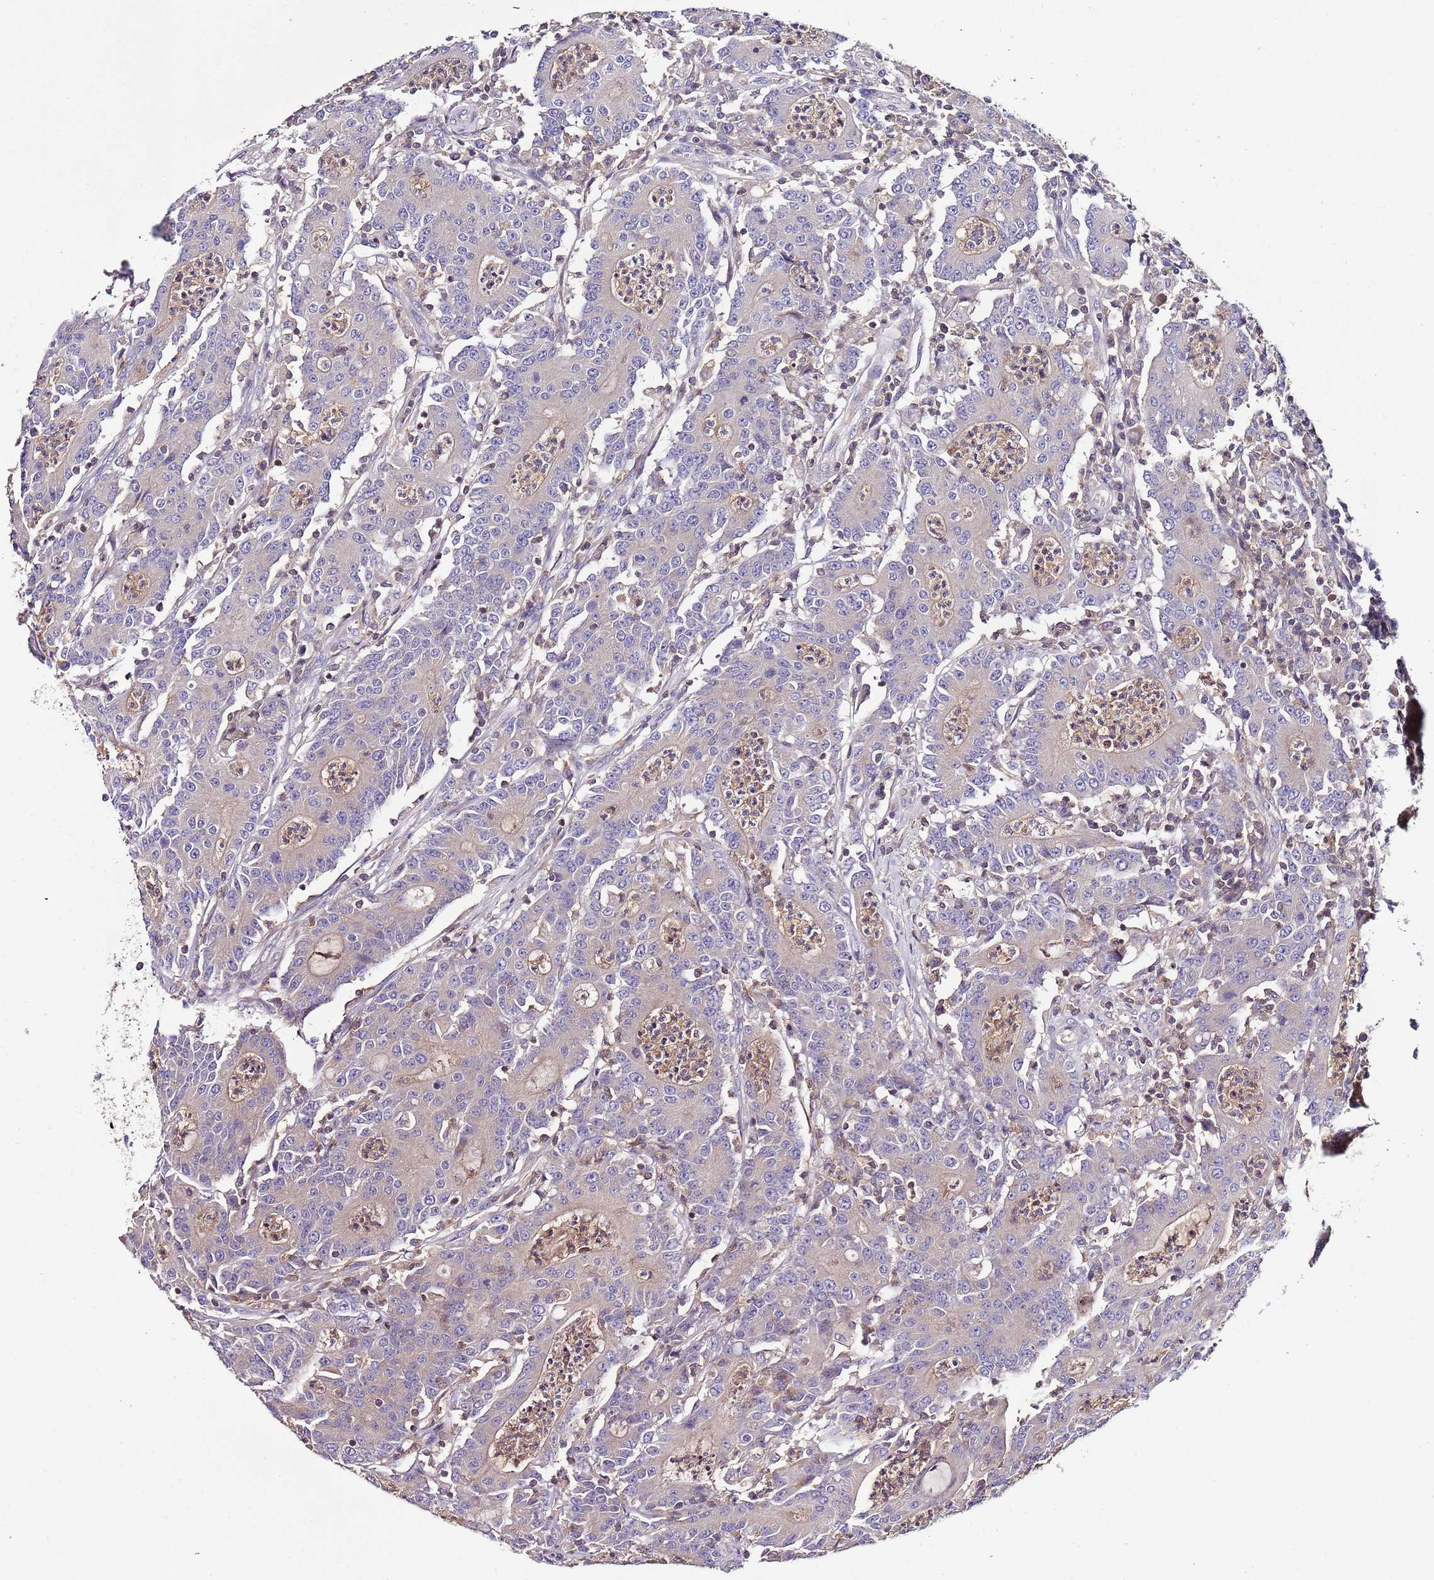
{"staining": {"intensity": "weak", "quantity": "<25%", "location": "cytoplasmic/membranous"}, "tissue": "colorectal cancer", "cell_type": "Tumor cells", "image_type": "cancer", "snomed": [{"axis": "morphology", "description": "Adenocarcinoma, NOS"}, {"axis": "topography", "description": "Colon"}], "caption": "Colorectal adenocarcinoma was stained to show a protein in brown. There is no significant staining in tumor cells. (DAB (3,3'-diaminobenzidine) immunohistochemistry (IHC) visualized using brightfield microscopy, high magnification).", "gene": "IGIP", "patient": {"sex": "male", "age": 83}}